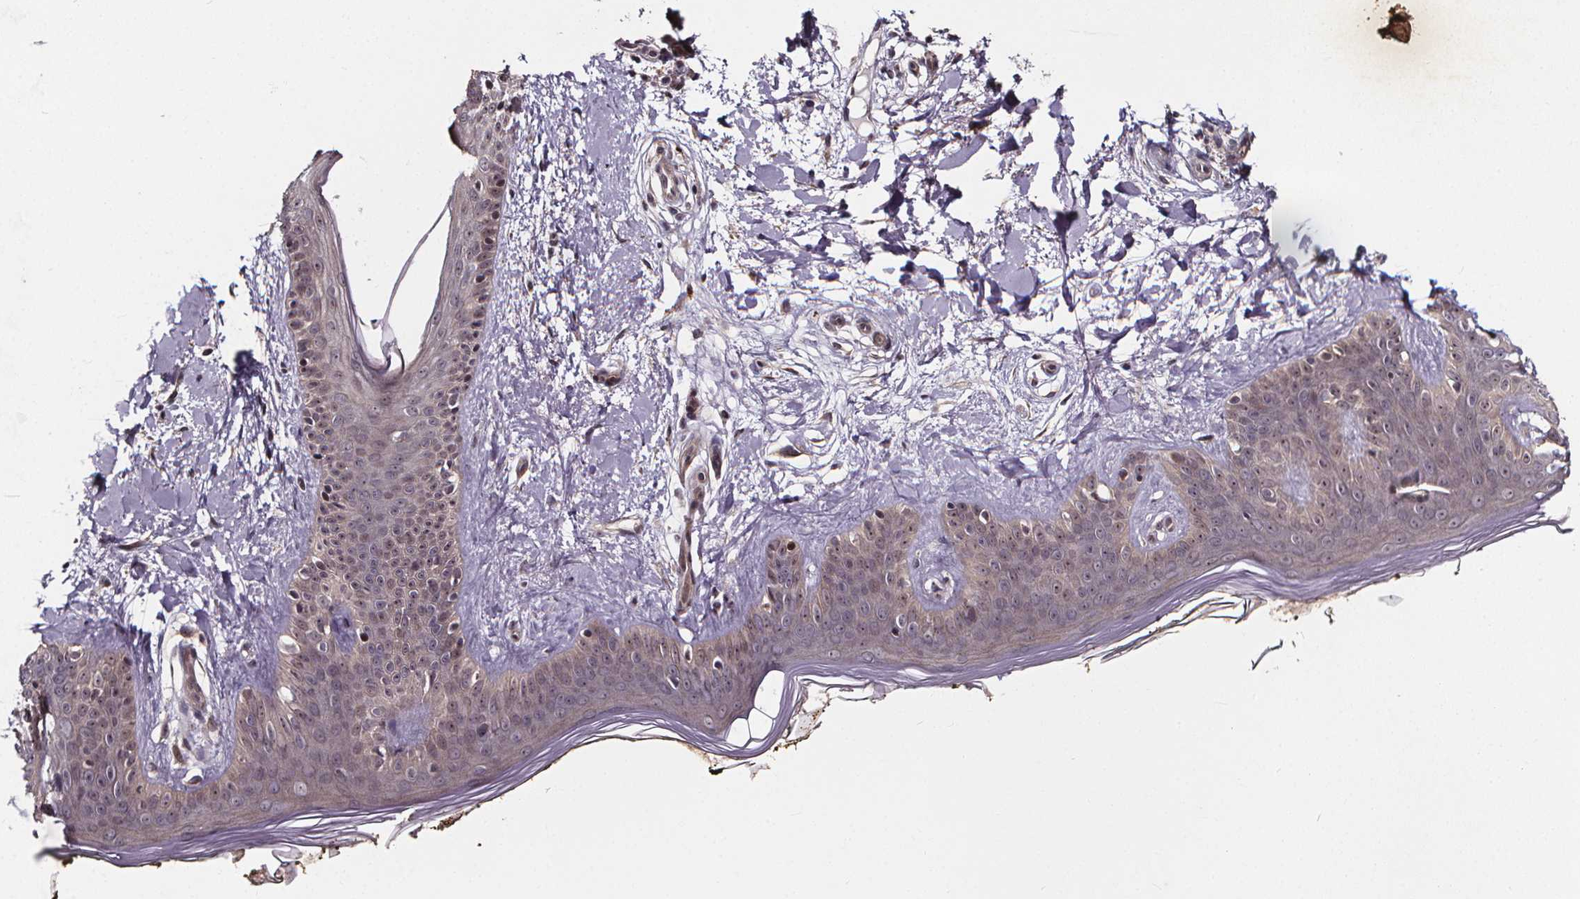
{"staining": {"intensity": "negative", "quantity": "none", "location": "none"}, "tissue": "skin", "cell_type": "Fibroblasts", "image_type": "normal", "snomed": [{"axis": "morphology", "description": "Normal tissue, NOS"}, {"axis": "topography", "description": "Skin"}], "caption": "DAB immunohistochemical staining of unremarkable human skin exhibits no significant expression in fibroblasts.", "gene": "DDIT3", "patient": {"sex": "female", "age": 34}}